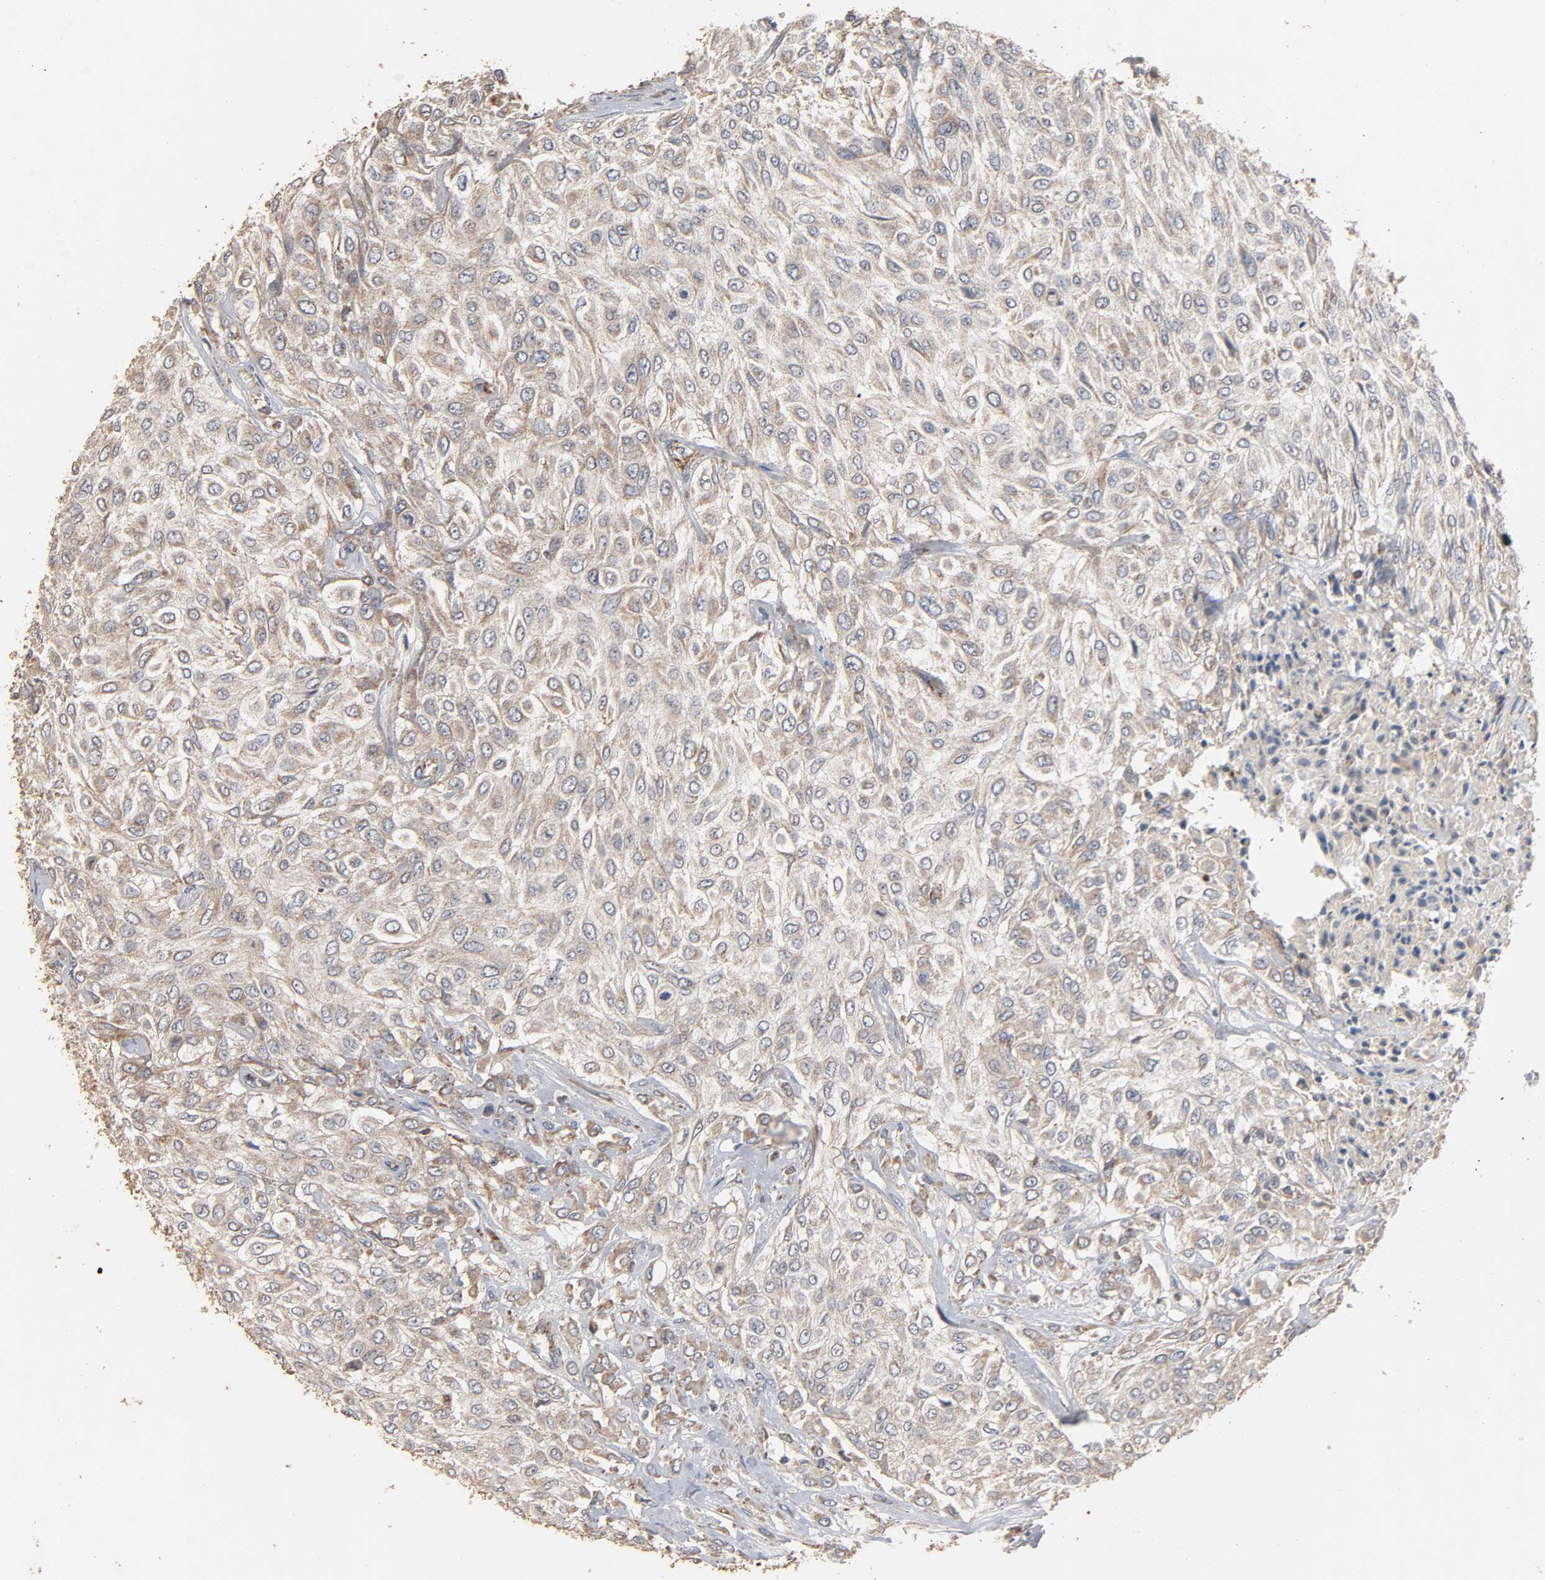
{"staining": {"intensity": "weak", "quantity": "25%-75%", "location": "cytoplasmic/membranous"}, "tissue": "urothelial cancer", "cell_type": "Tumor cells", "image_type": "cancer", "snomed": [{"axis": "morphology", "description": "Urothelial carcinoma, High grade"}, {"axis": "topography", "description": "Urinary bladder"}], "caption": "Immunohistochemistry (IHC) (DAB) staining of human urothelial cancer exhibits weak cytoplasmic/membranous protein expression in approximately 25%-75% of tumor cells.", "gene": "NDUFS3", "patient": {"sex": "male", "age": 57}}